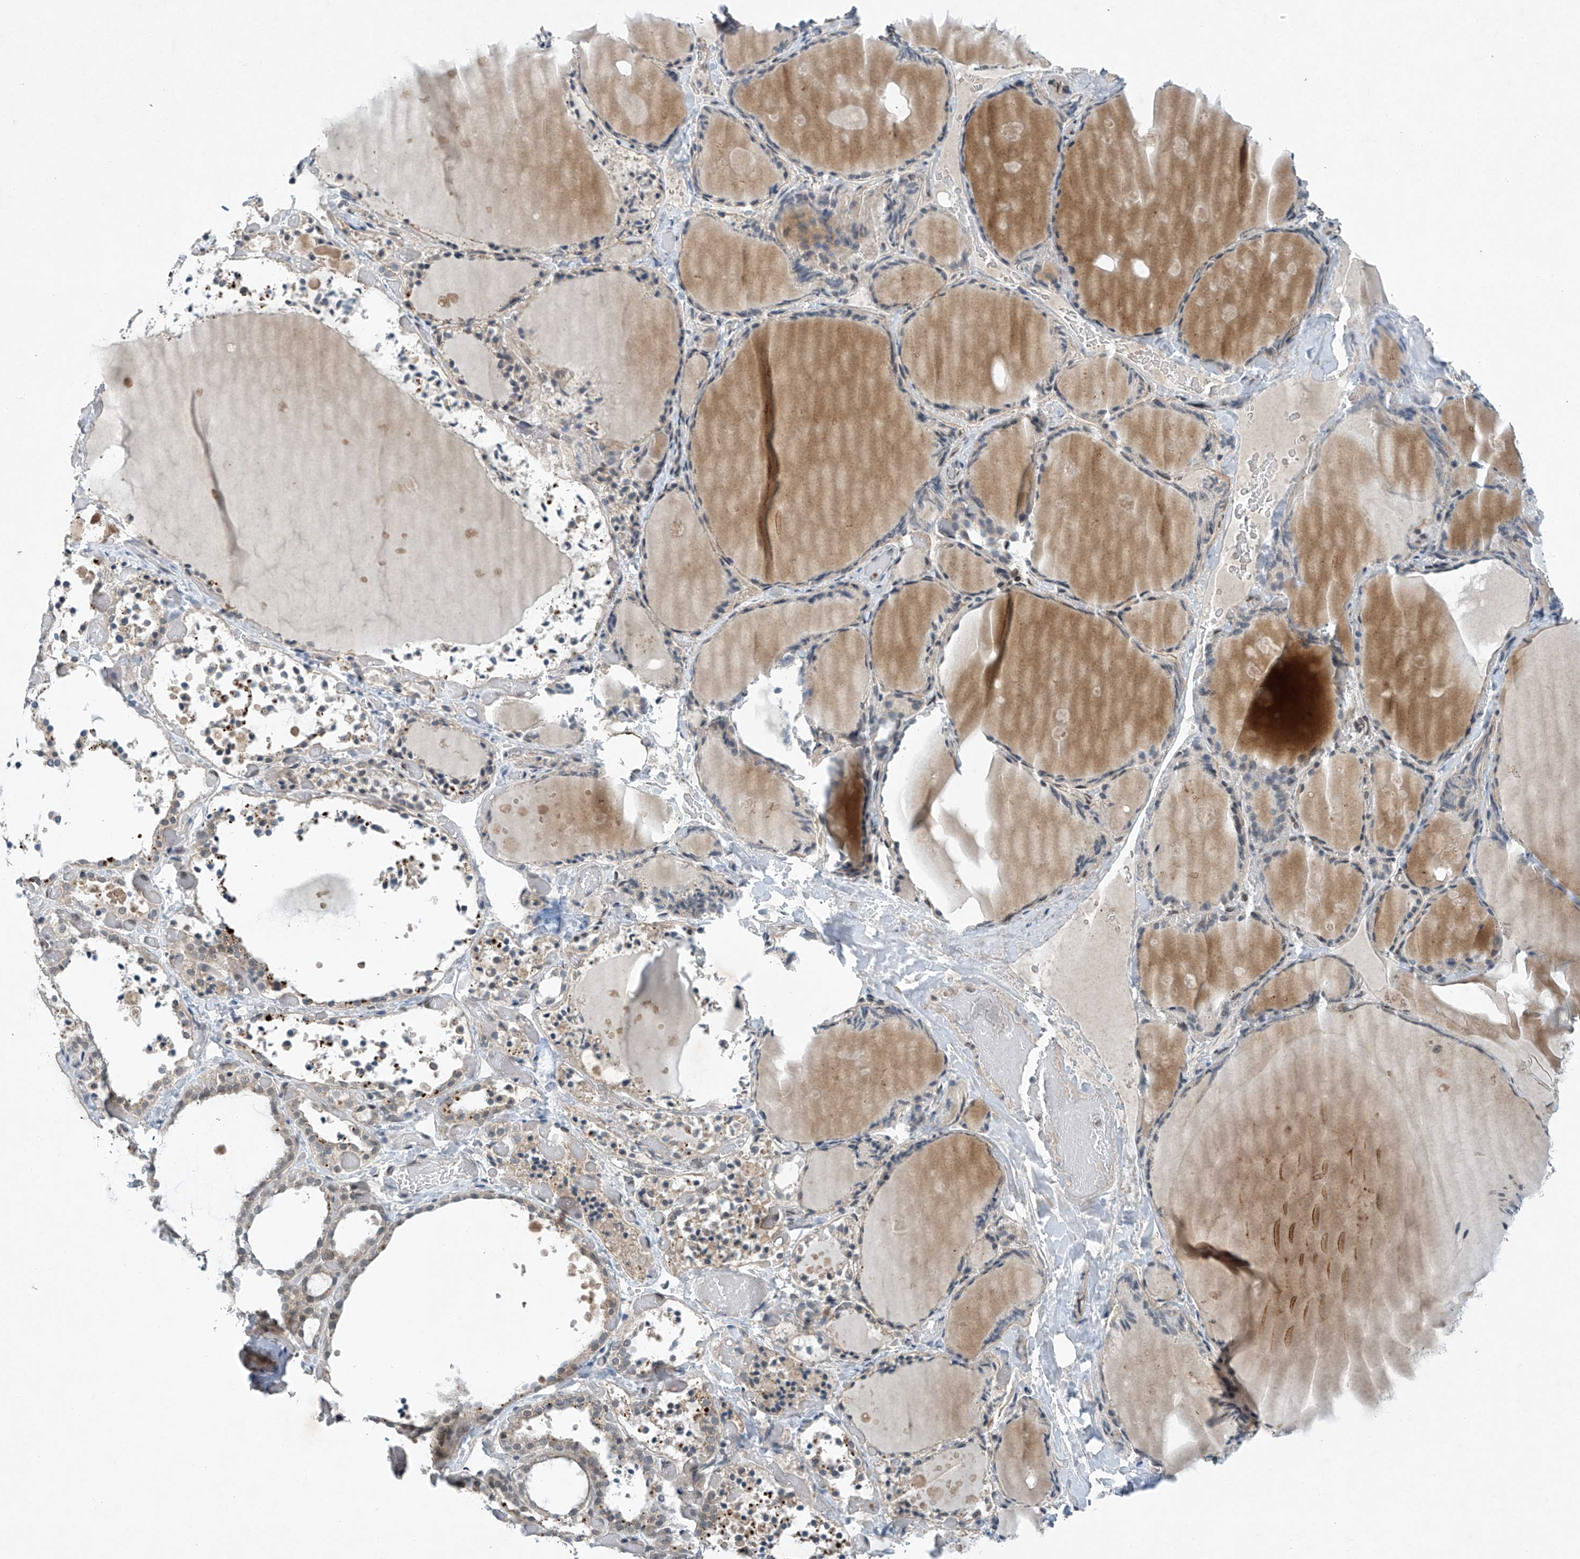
{"staining": {"intensity": "weak", "quantity": "25%-75%", "location": "cytoplasmic/membranous,nuclear"}, "tissue": "thyroid gland", "cell_type": "Glandular cells", "image_type": "normal", "snomed": [{"axis": "morphology", "description": "Normal tissue, NOS"}, {"axis": "topography", "description": "Thyroid gland"}], "caption": "Weak cytoplasmic/membranous,nuclear positivity for a protein is present in approximately 25%-75% of glandular cells of unremarkable thyroid gland using immunohistochemistry.", "gene": "TAF8", "patient": {"sex": "female", "age": 44}}